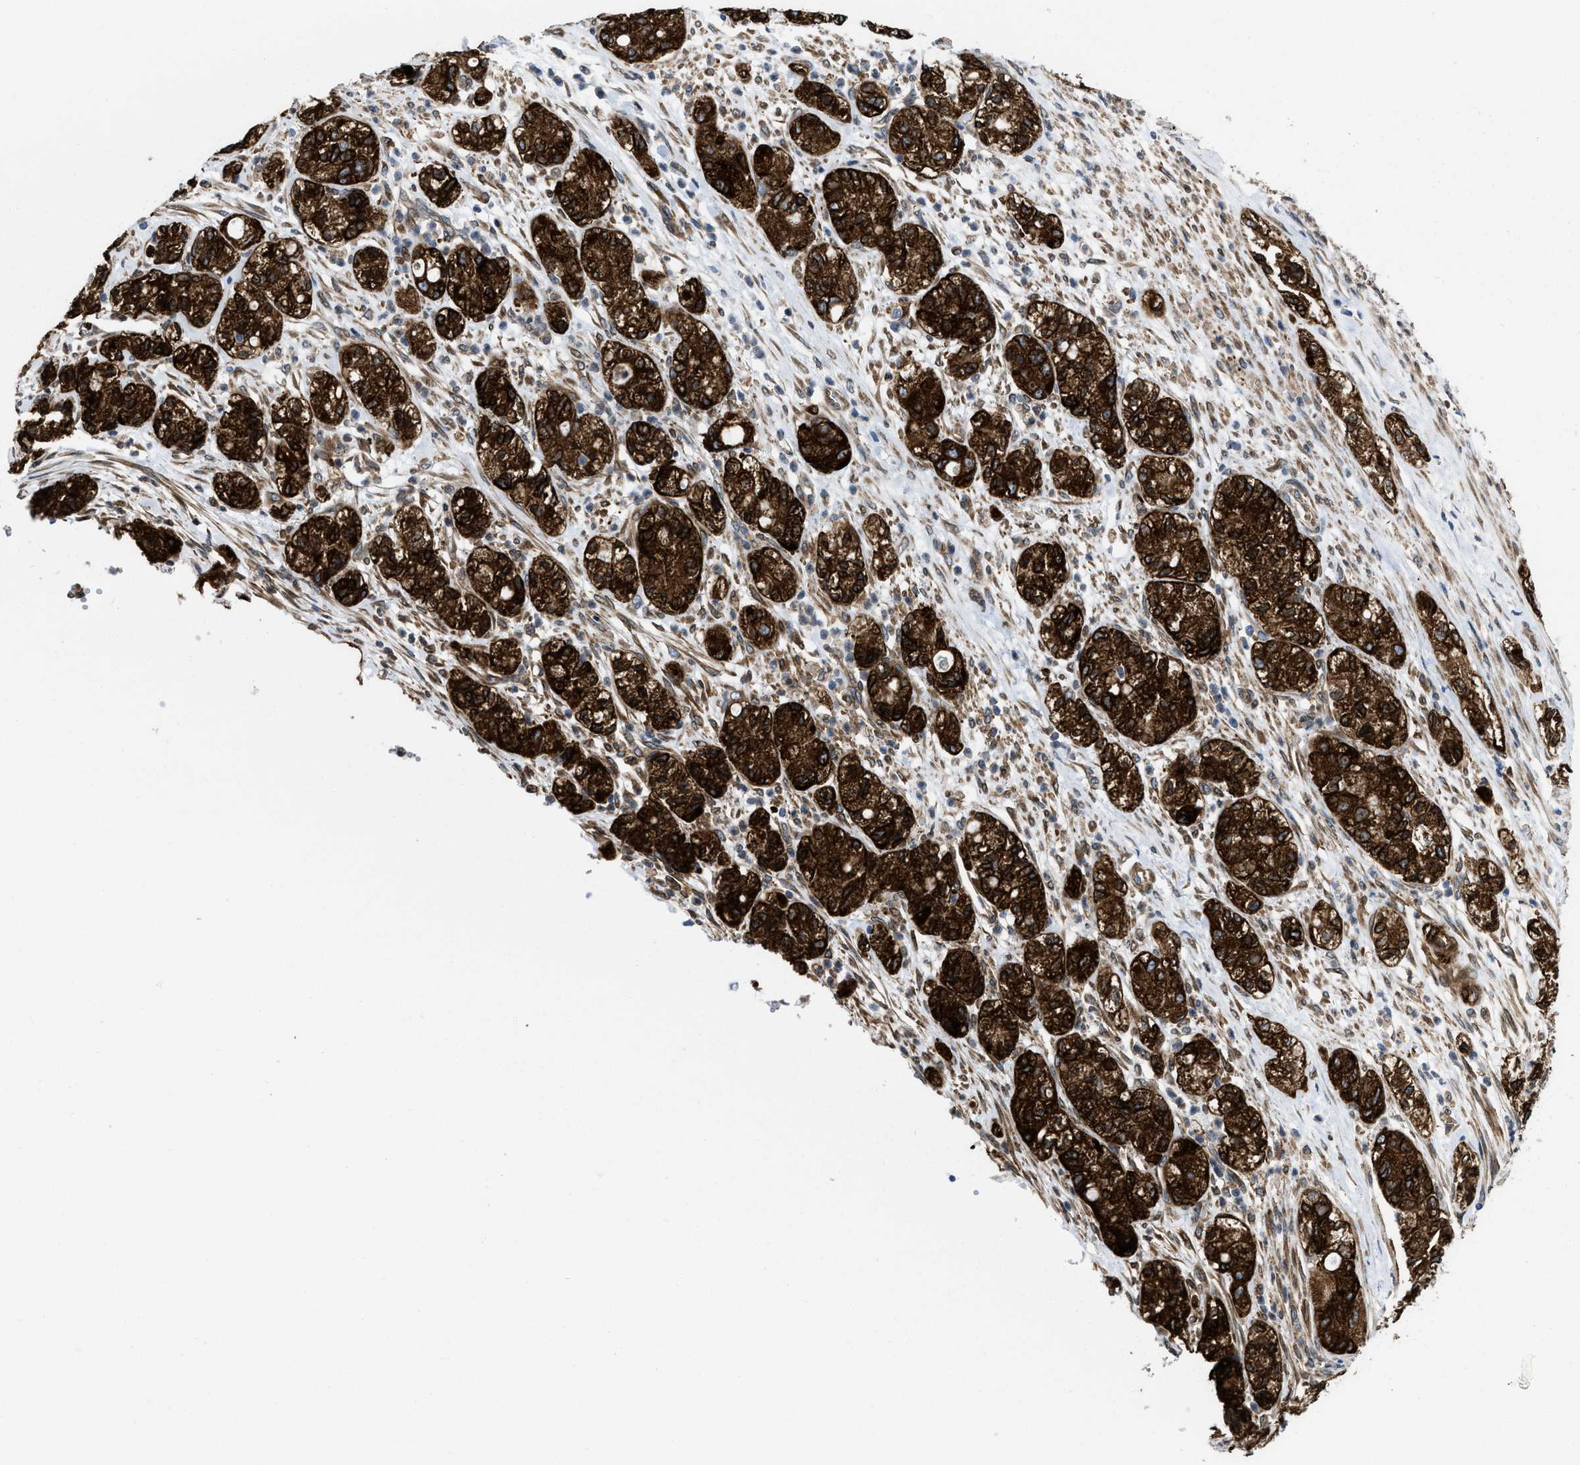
{"staining": {"intensity": "strong", "quantity": ">75%", "location": "cytoplasmic/membranous"}, "tissue": "pancreatic cancer", "cell_type": "Tumor cells", "image_type": "cancer", "snomed": [{"axis": "morphology", "description": "Adenocarcinoma, NOS"}, {"axis": "topography", "description": "Pancreas"}], "caption": "An IHC histopathology image of tumor tissue is shown. Protein staining in brown highlights strong cytoplasmic/membranous positivity in pancreatic cancer (adenocarcinoma) within tumor cells.", "gene": "ERLIN2", "patient": {"sex": "female", "age": 78}}